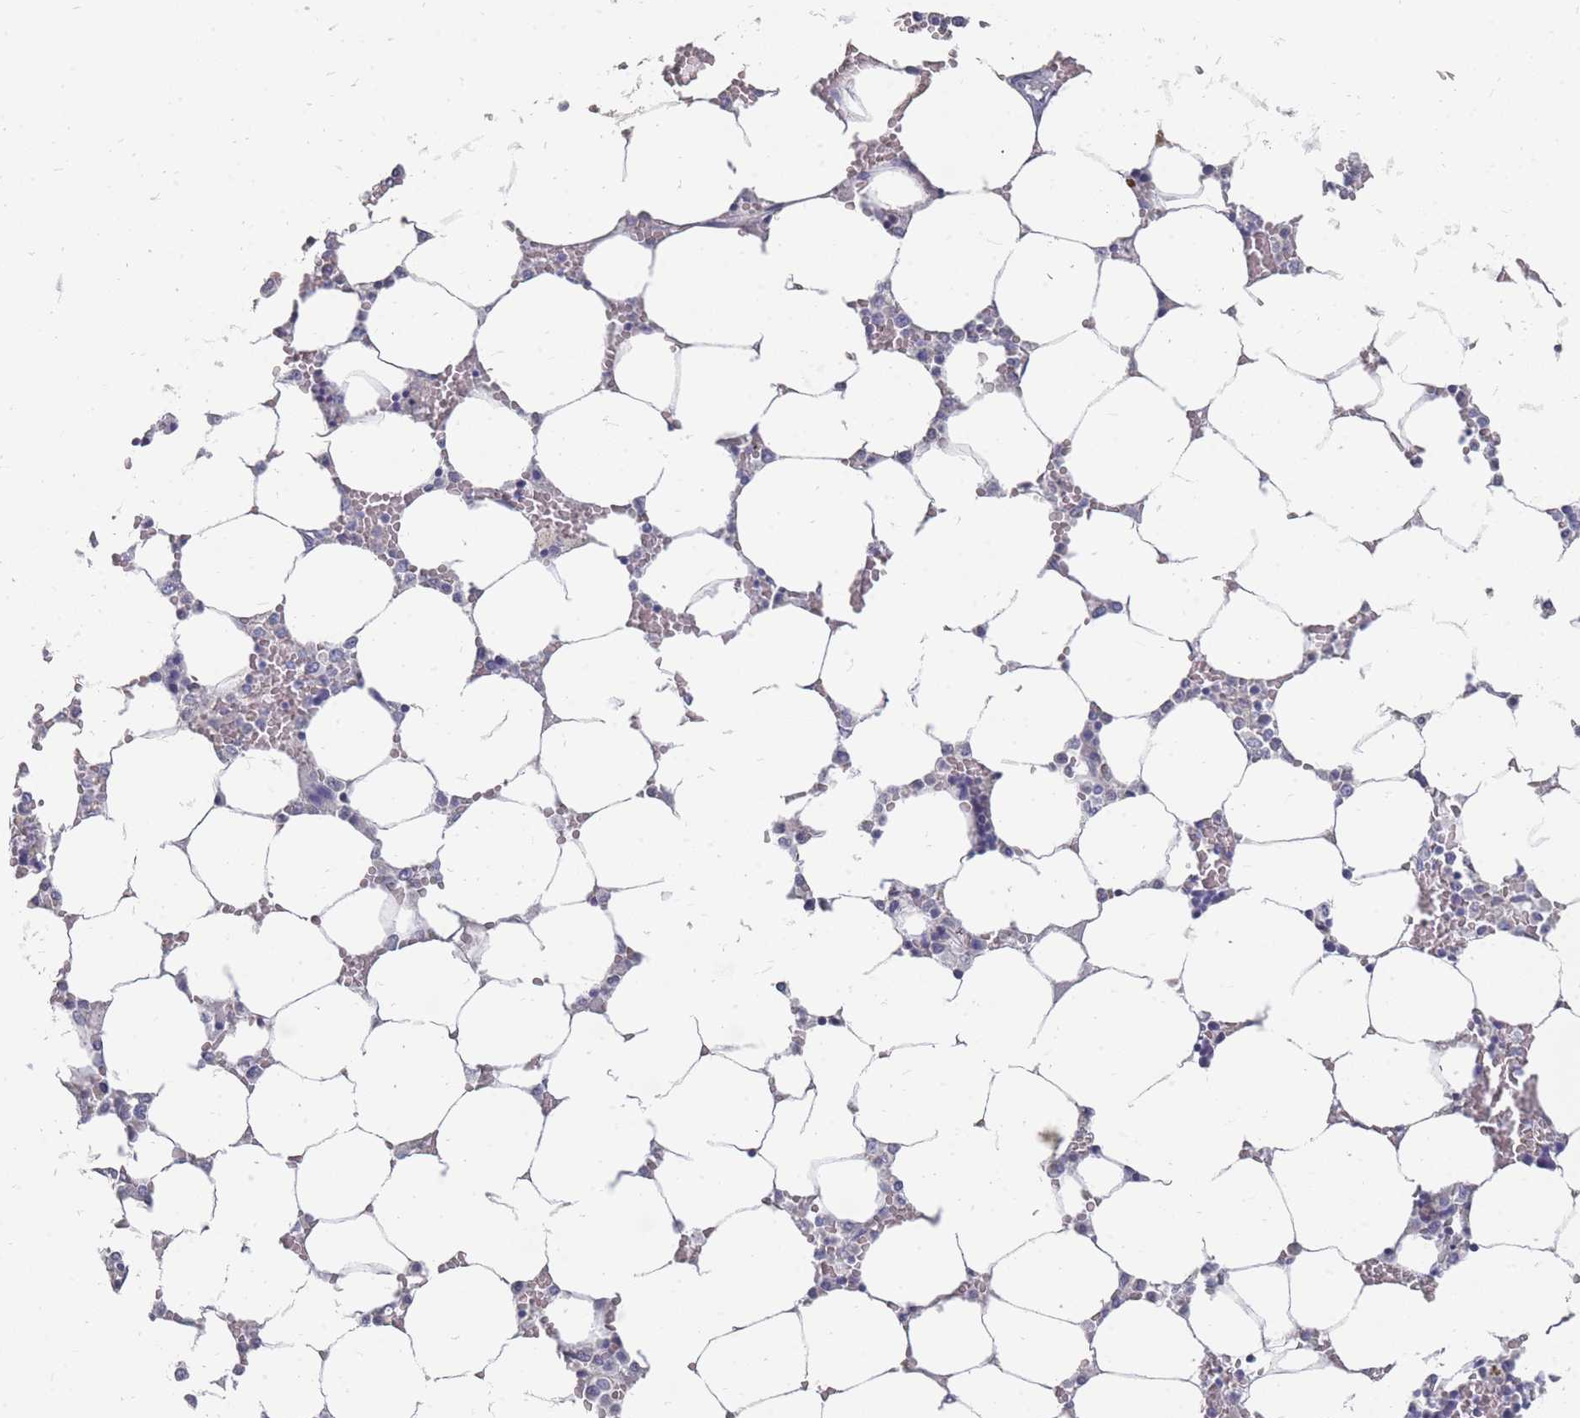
{"staining": {"intensity": "negative", "quantity": "none", "location": "none"}, "tissue": "bone marrow", "cell_type": "Hematopoietic cells", "image_type": "normal", "snomed": [{"axis": "morphology", "description": "Normal tissue, NOS"}, {"axis": "topography", "description": "Bone marrow"}], "caption": "Immunohistochemistry (IHC) of benign bone marrow demonstrates no staining in hematopoietic cells.", "gene": "OTULINL", "patient": {"sex": "male", "age": 64}}